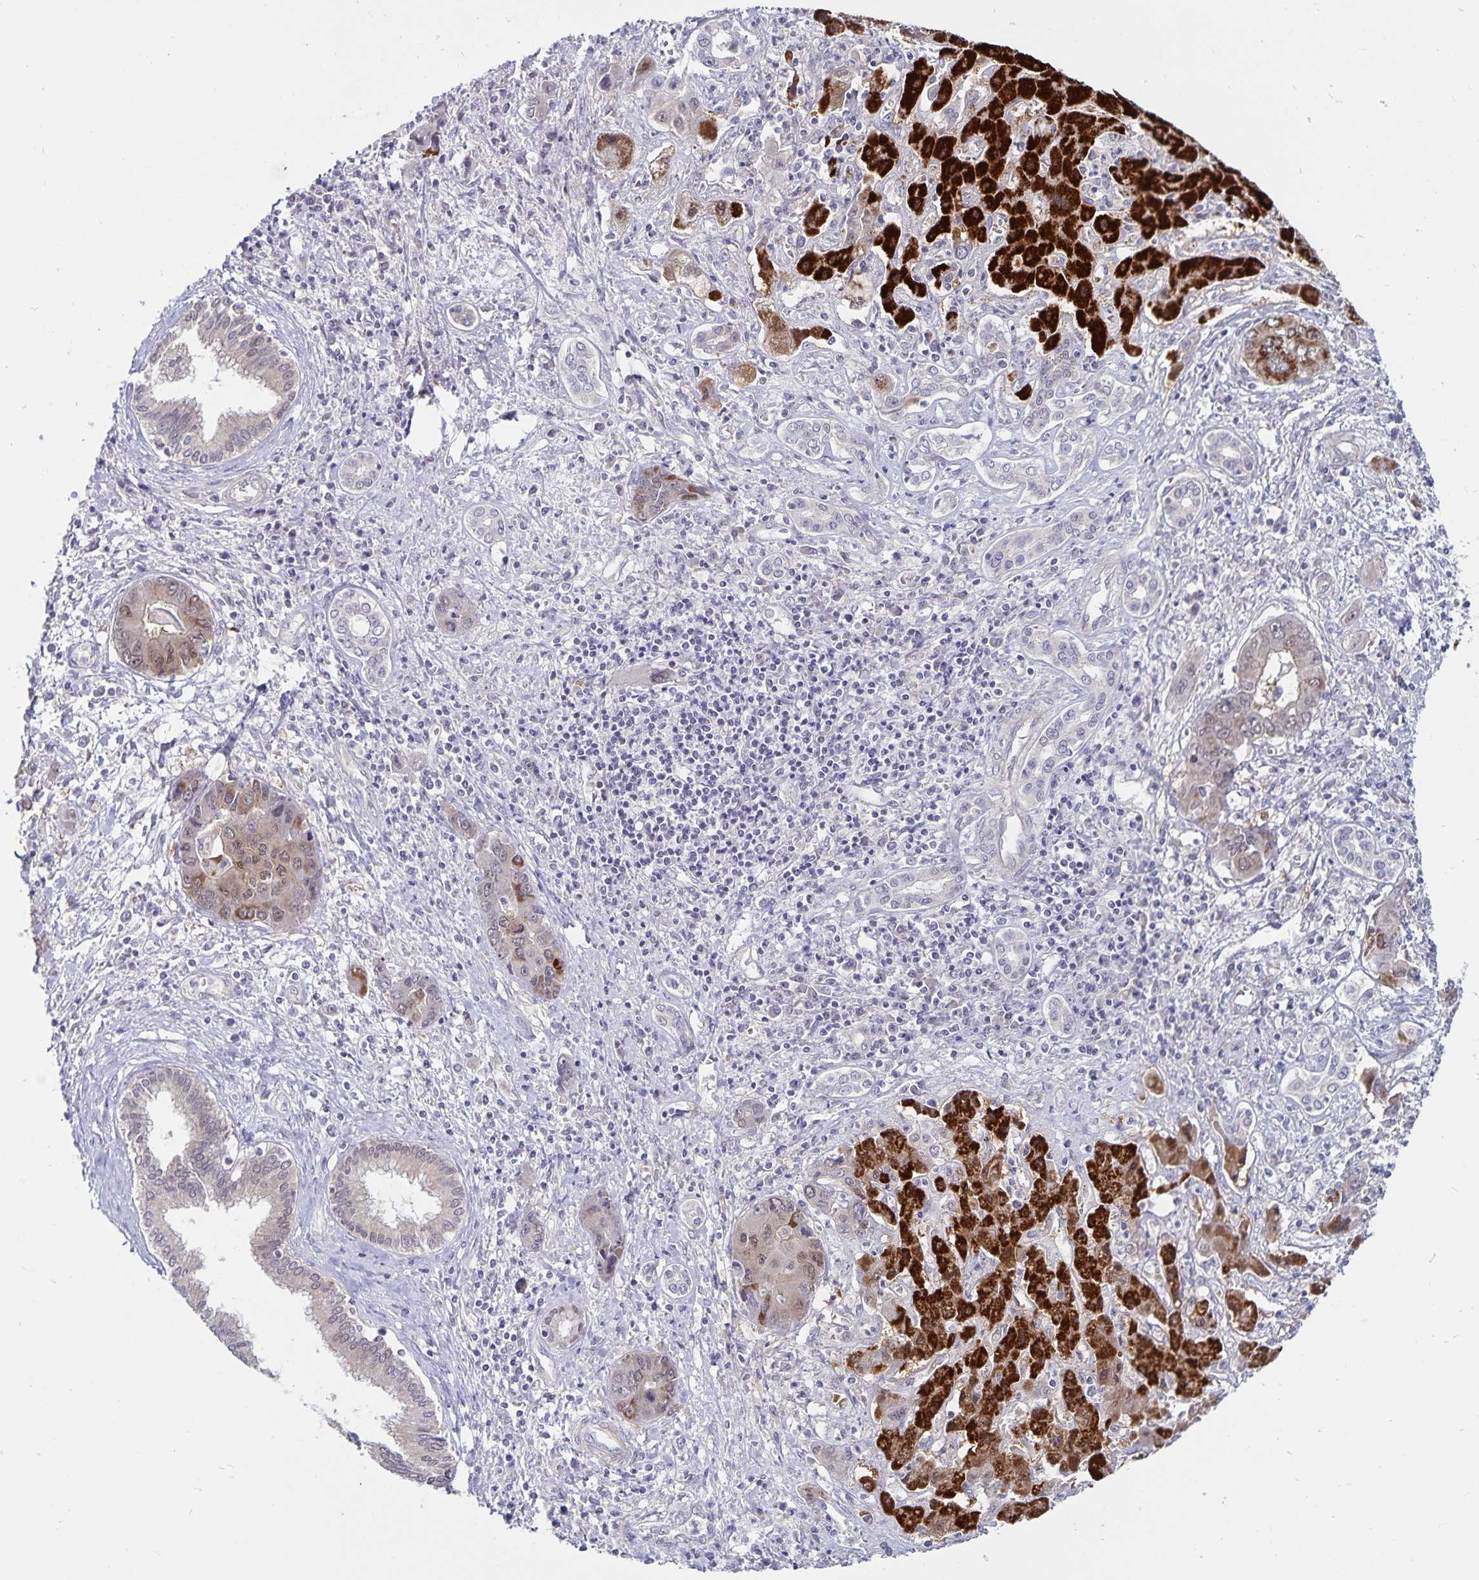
{"staining": {"intensity": "strong", "quantity": "<25%", "location": "cytoplasmic/membranous"}, "tissue": "liver cancer", "cell_type": "Tumor cells", "image_type": "cancer", "snomed": [{"axis": "morphology", "description": "Cholangiocarcinoma"}, {"axis": "topography", "description": "Liver"}], "caption": "Liver cancer stained for a protein (brown) reveals strong cytoplasmic/membranous positive staining in about <25% of tumor cells.", "gene": "CDKN2B", "patient": {"sex": "male", "age": 67}}